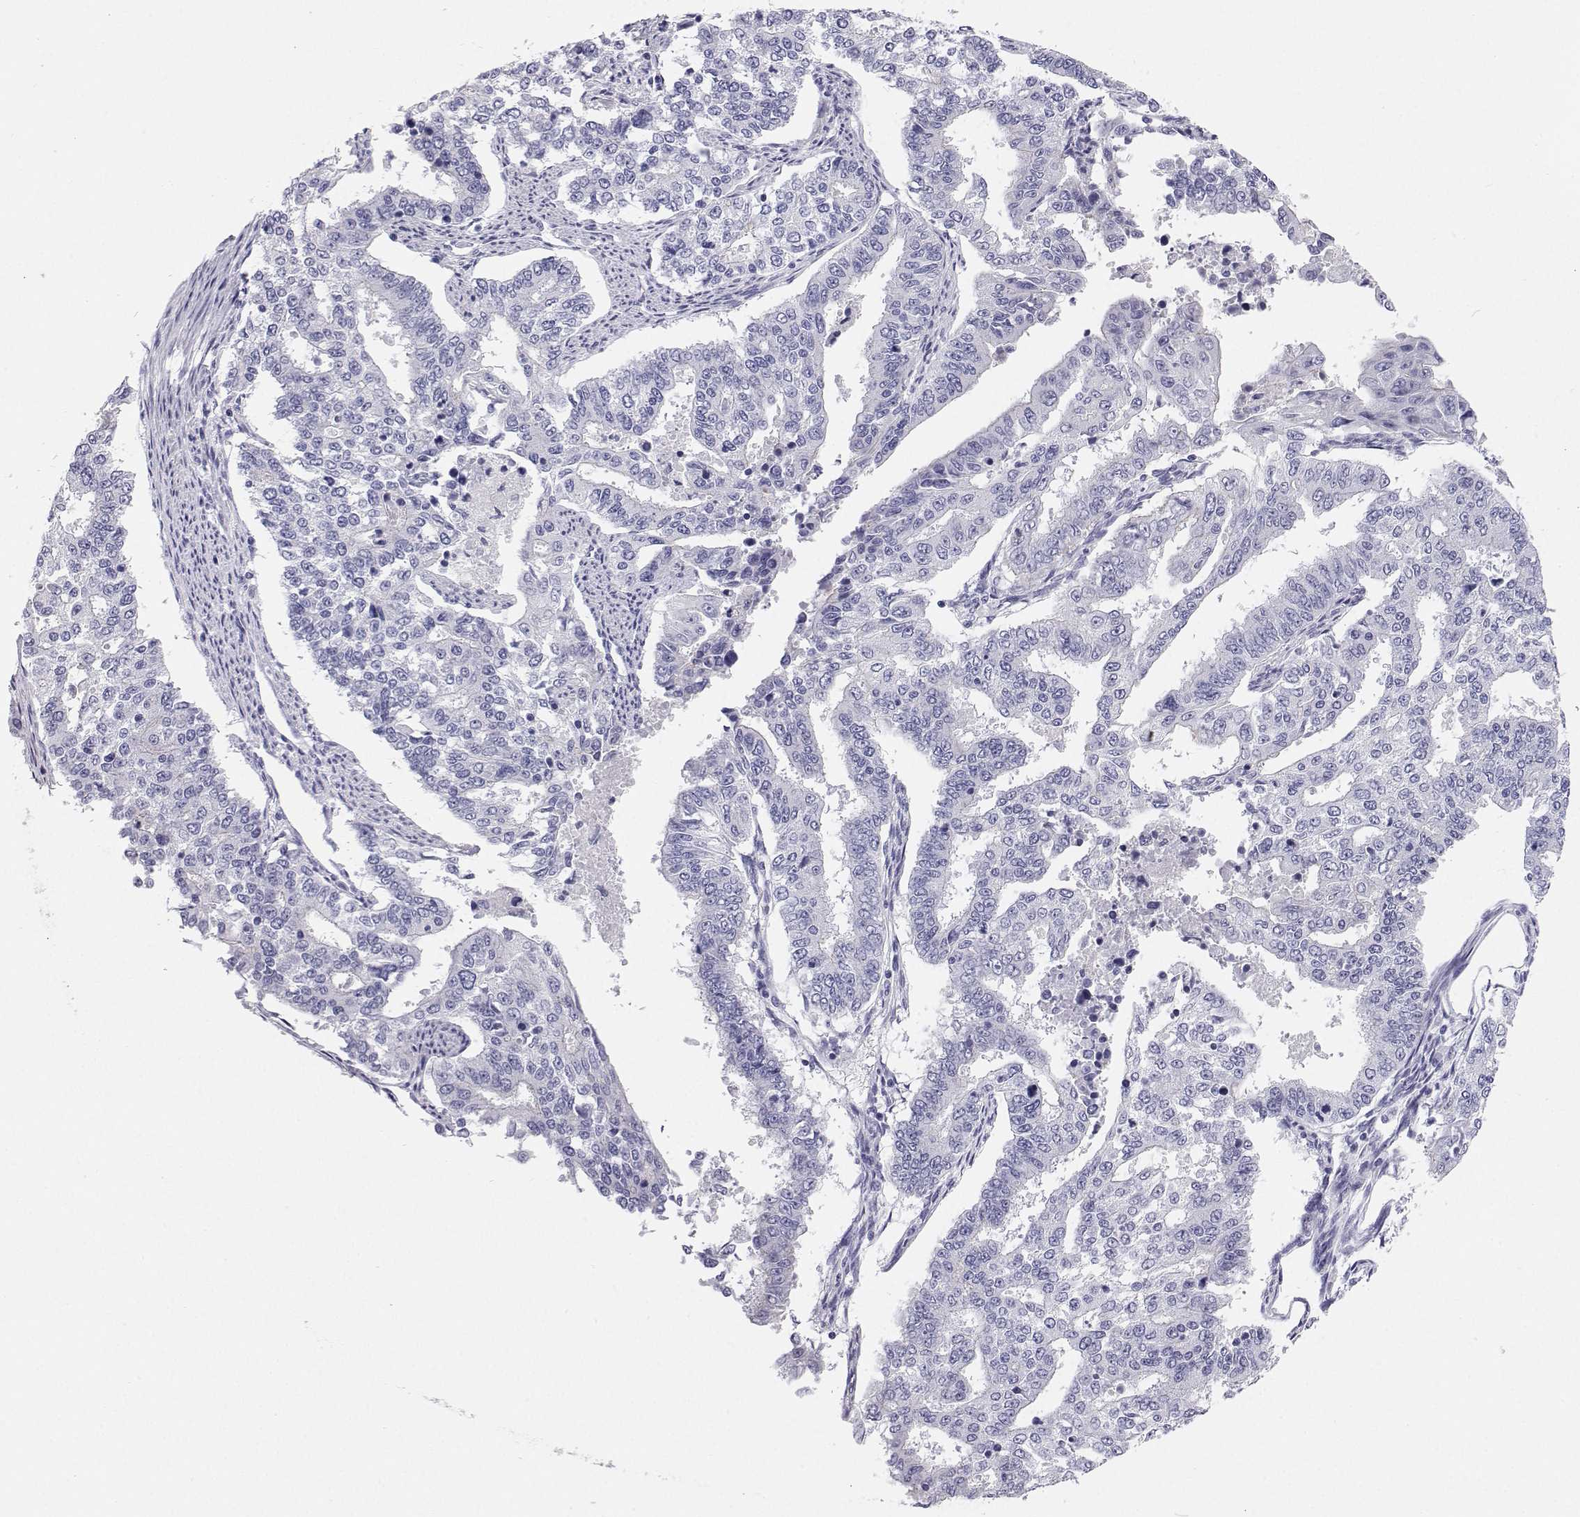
{"staining": {"intensity": "negative", "quantity": "none", "location": "none"}, "tissue": "endometrial cancer", "cell_type": "Tumor cells", "image_type": "cancer", "snomed": [{"axis": "morphology", "description": "Adenocarcinoma, NOS"}, {"axis": "topography", "description": "Uterus"}], "caption": "This is an immunohistochemistry (IHC) image of adenocarcinoma (endometrial). There is no staining in tumor cells.", "gene": "BHMT", "patient": {"sex": "female", "age": 59}}